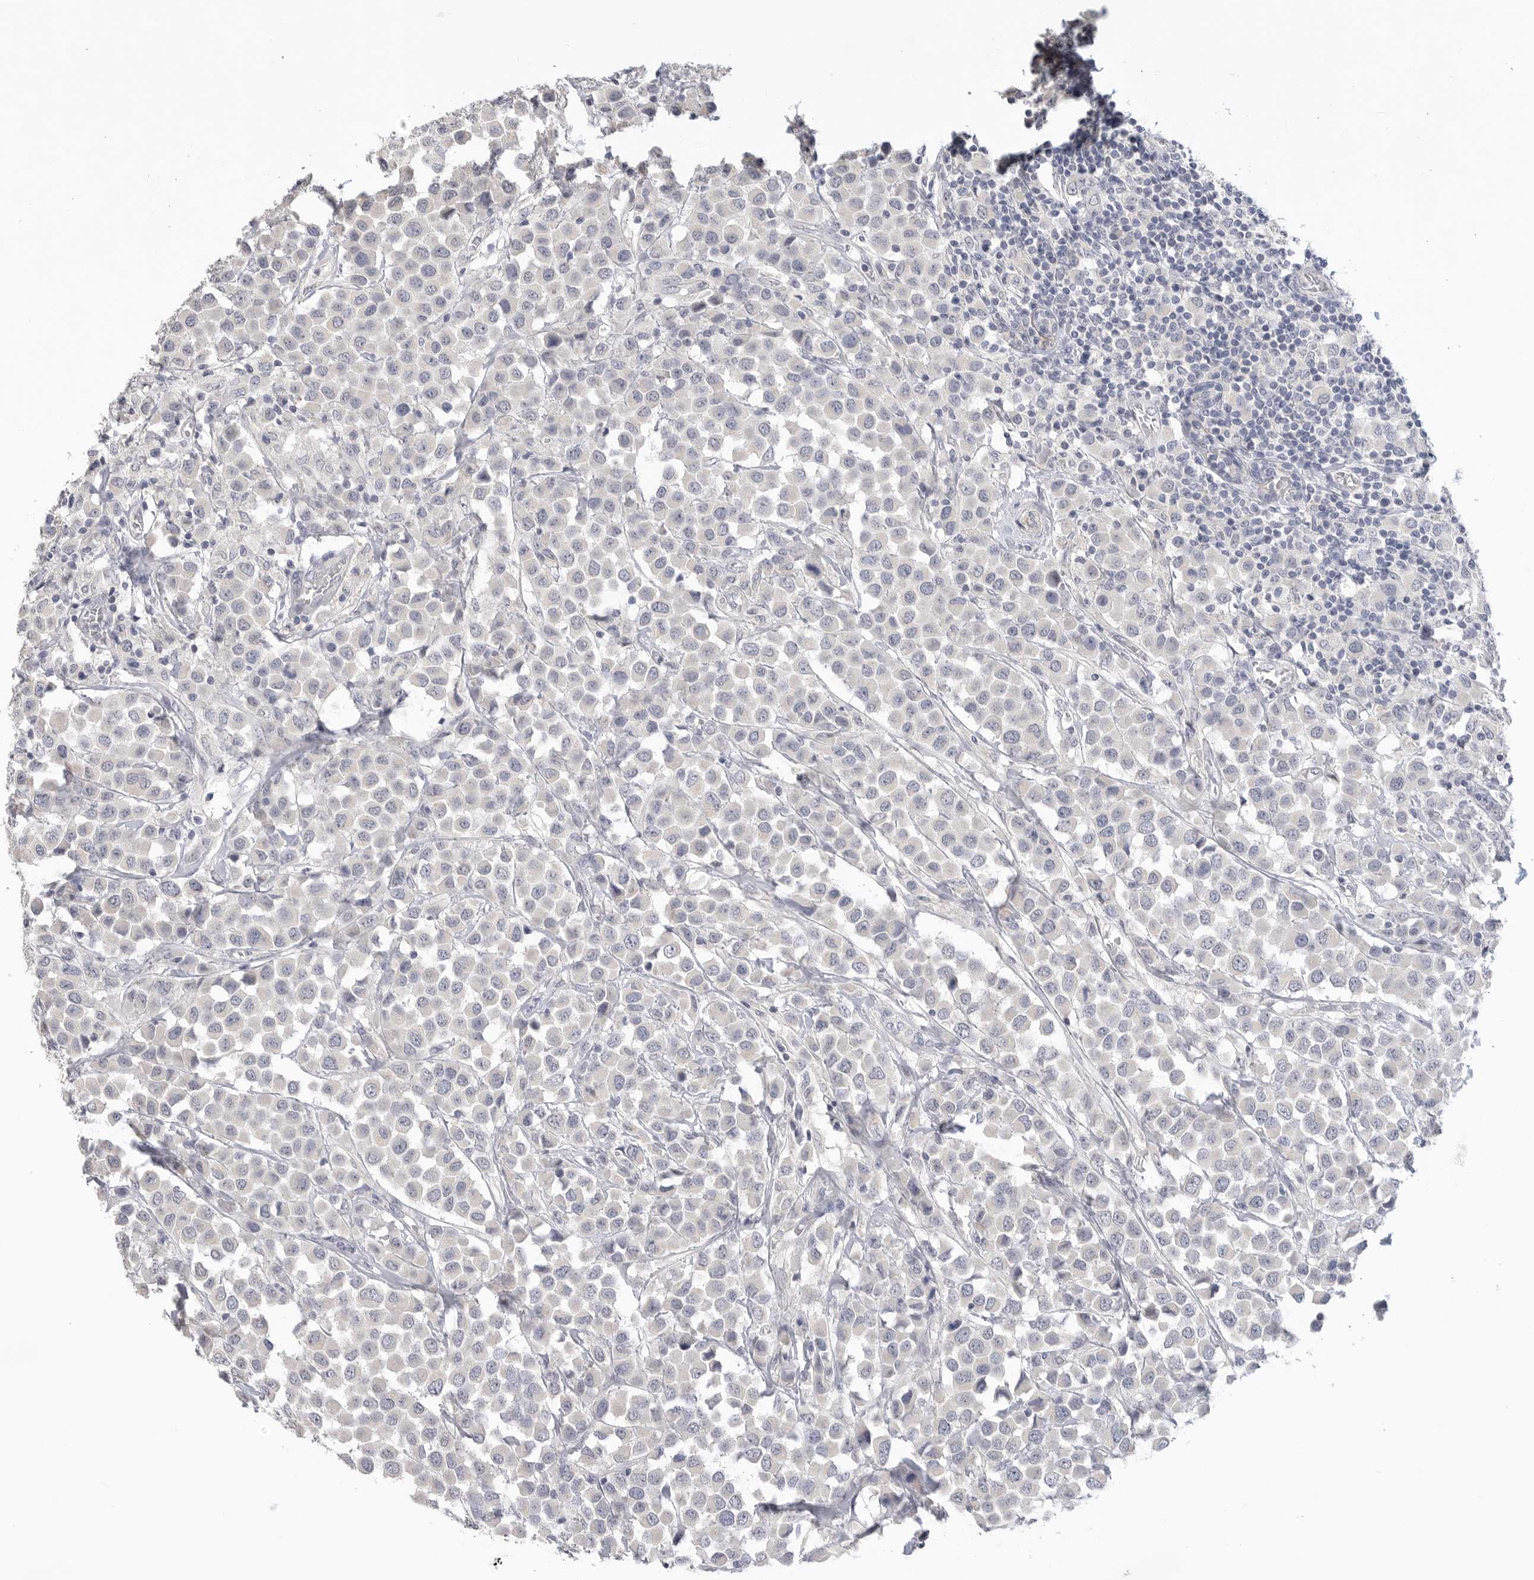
{"staining": {"intensity": "negative", "quantity": "none", "location": "none"}, "tissue": "breast cancer", "cell_type": "Tumor cells", "image_type": "cancer", "snomed": [{"axis": "morphology", "description": "Duct carcinoma"}, {"axis": "topography", "description": "Breast"}], "caption": "There is no significant expression in tumor cells of breast invasive ductal carcinoma. (DAB (3,3'-diaminobenzidine) immunohistochemistry (IHC) visualized using brightfield microscopy, high magnification).", "gene": "FBN2", "patient": {"sex": "female", "age": 61}}